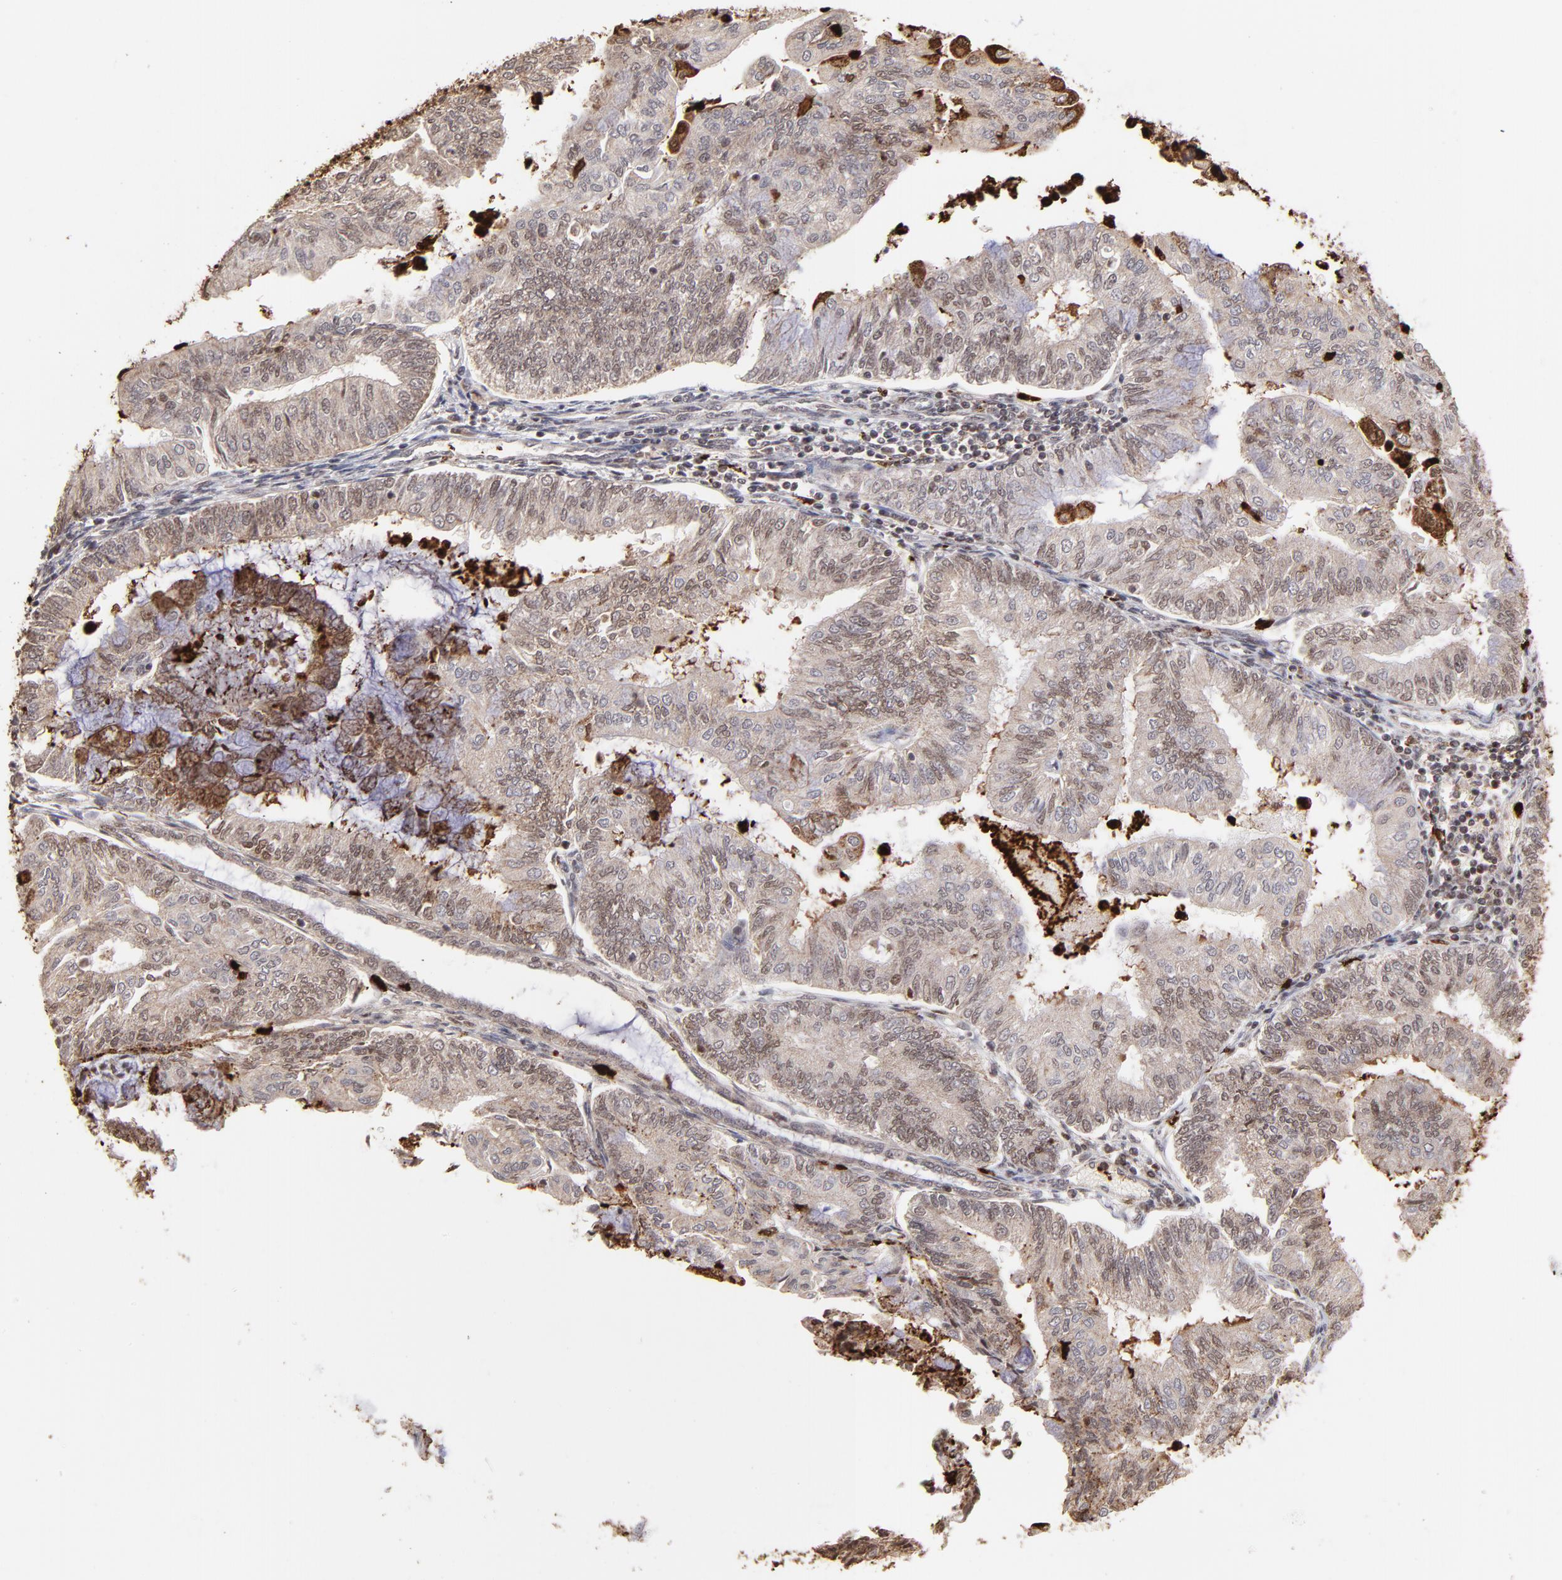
{"staining": {"intensity": "weak", "quantity": ">75%", "location": "cytoplasmic/membranous,nuclear"}, "tissue": "endometrial cancer", "cell_type": "Tumor cells", "image_type": "cancer", "snomed": [{"axis": "morphology", "description": "Adenocarcinoma, NOS"}, {"axis": "topography", "description": "Endometrium"}], "caption": "Immunohistochemistry (IHC) image of human endometrial adenocarcinoma stained for a protein (brown), which shows low levels of weak cytoplasmic/membranous and nuclear positivity in approximately >75% of tumor cells.", "gene": "ZFX", "patient": {"sex": "female", "age": 59}}